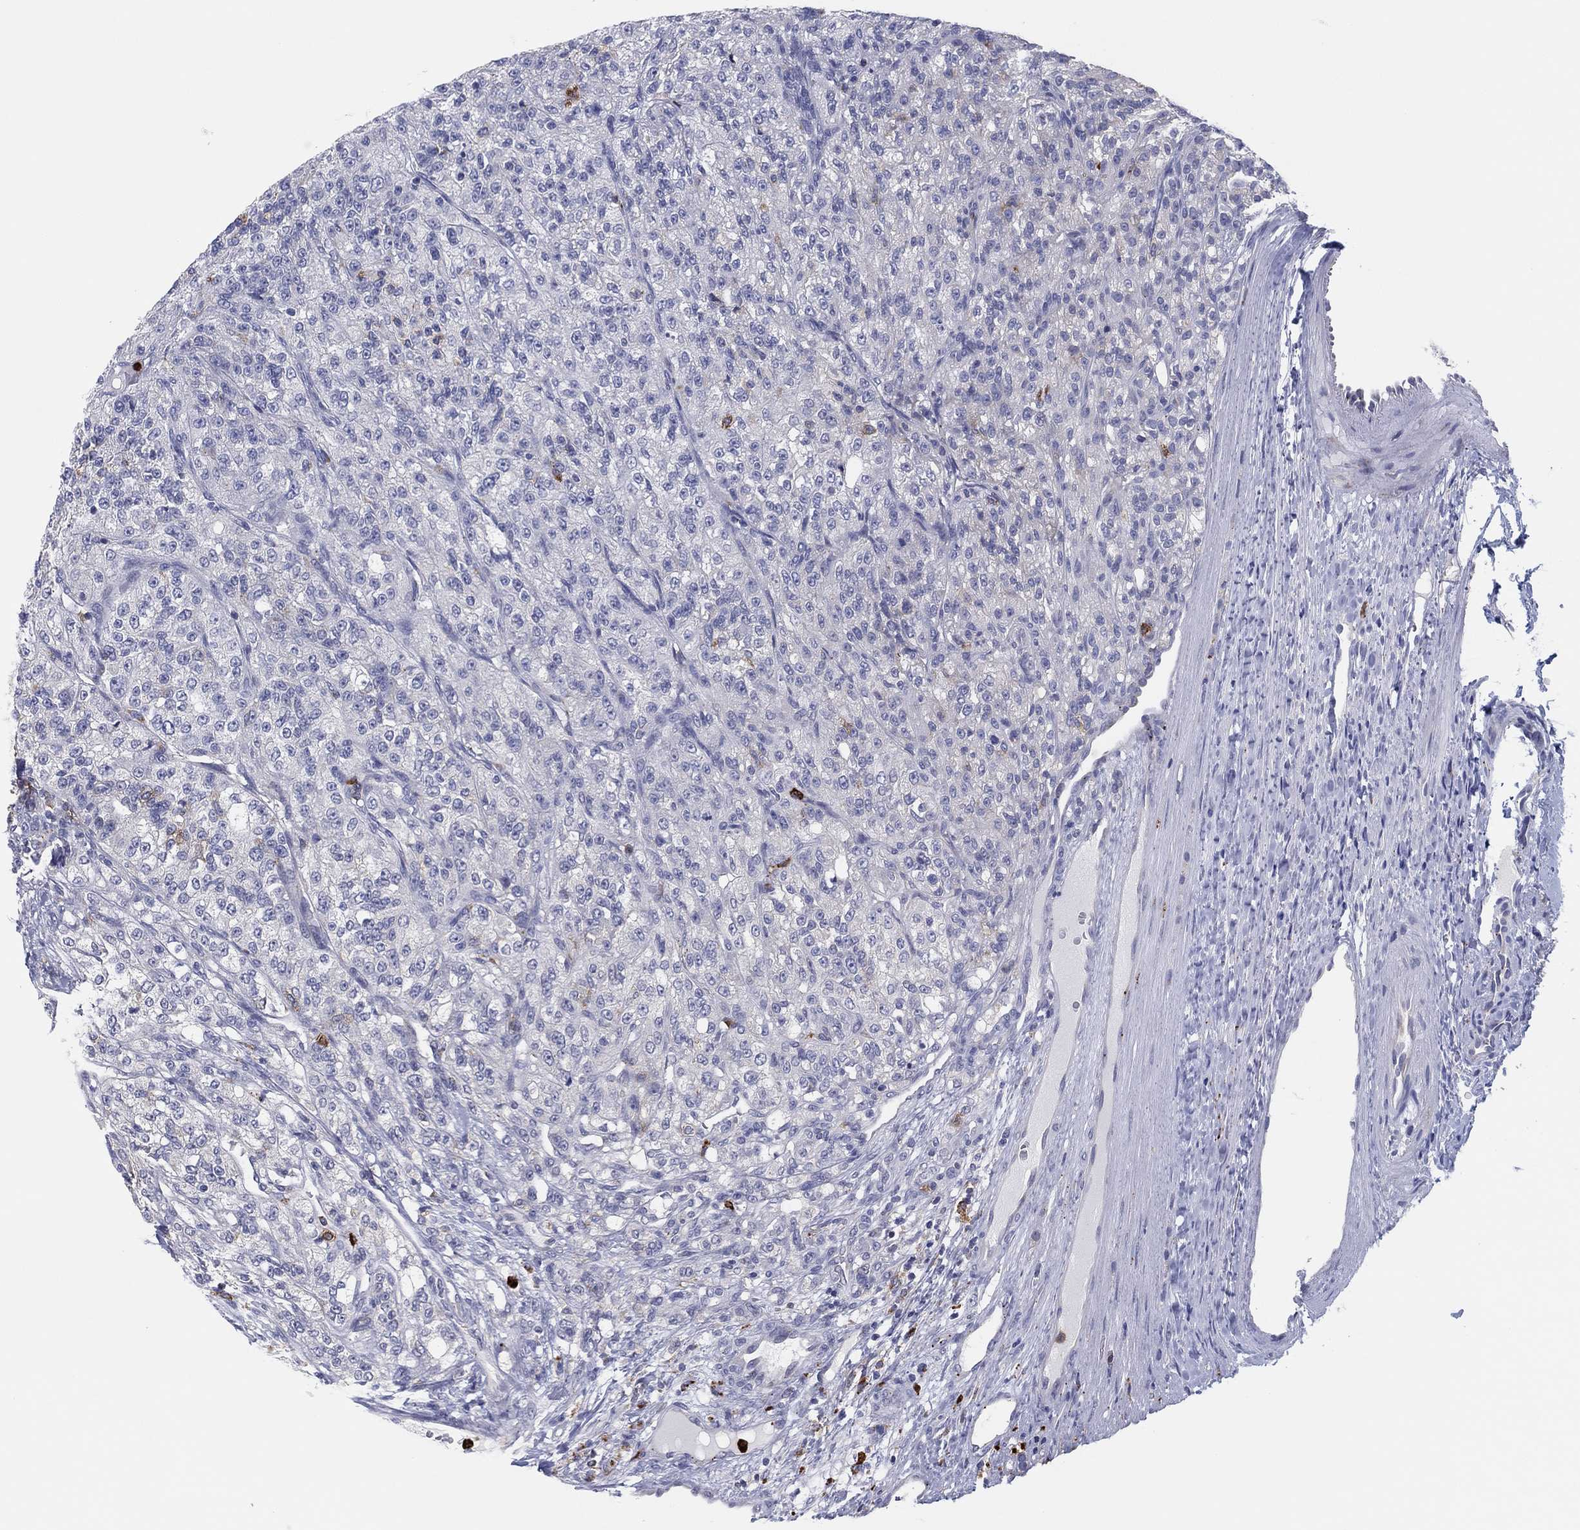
{"staining": {"intensity": "negative", "quantity": "none", "location": "none"}, "tissue": "renal cancer", "cell_type": "Tumor cells", "image_type": "cancer", "snomed": [{"axis": "morphology", "description": "Adenocarcinoma, NOS"}, {"axis": "topography", "description": "Kidney"}], "caption": "High power microscopy photomicrograph of an immunohistochemistry histopathology image of renal cancer (adenocarcinoma), revealing no significant staining in tumor cells.", "gene": "PLAC8", "patient": {"sex": "female", "age": 63}}